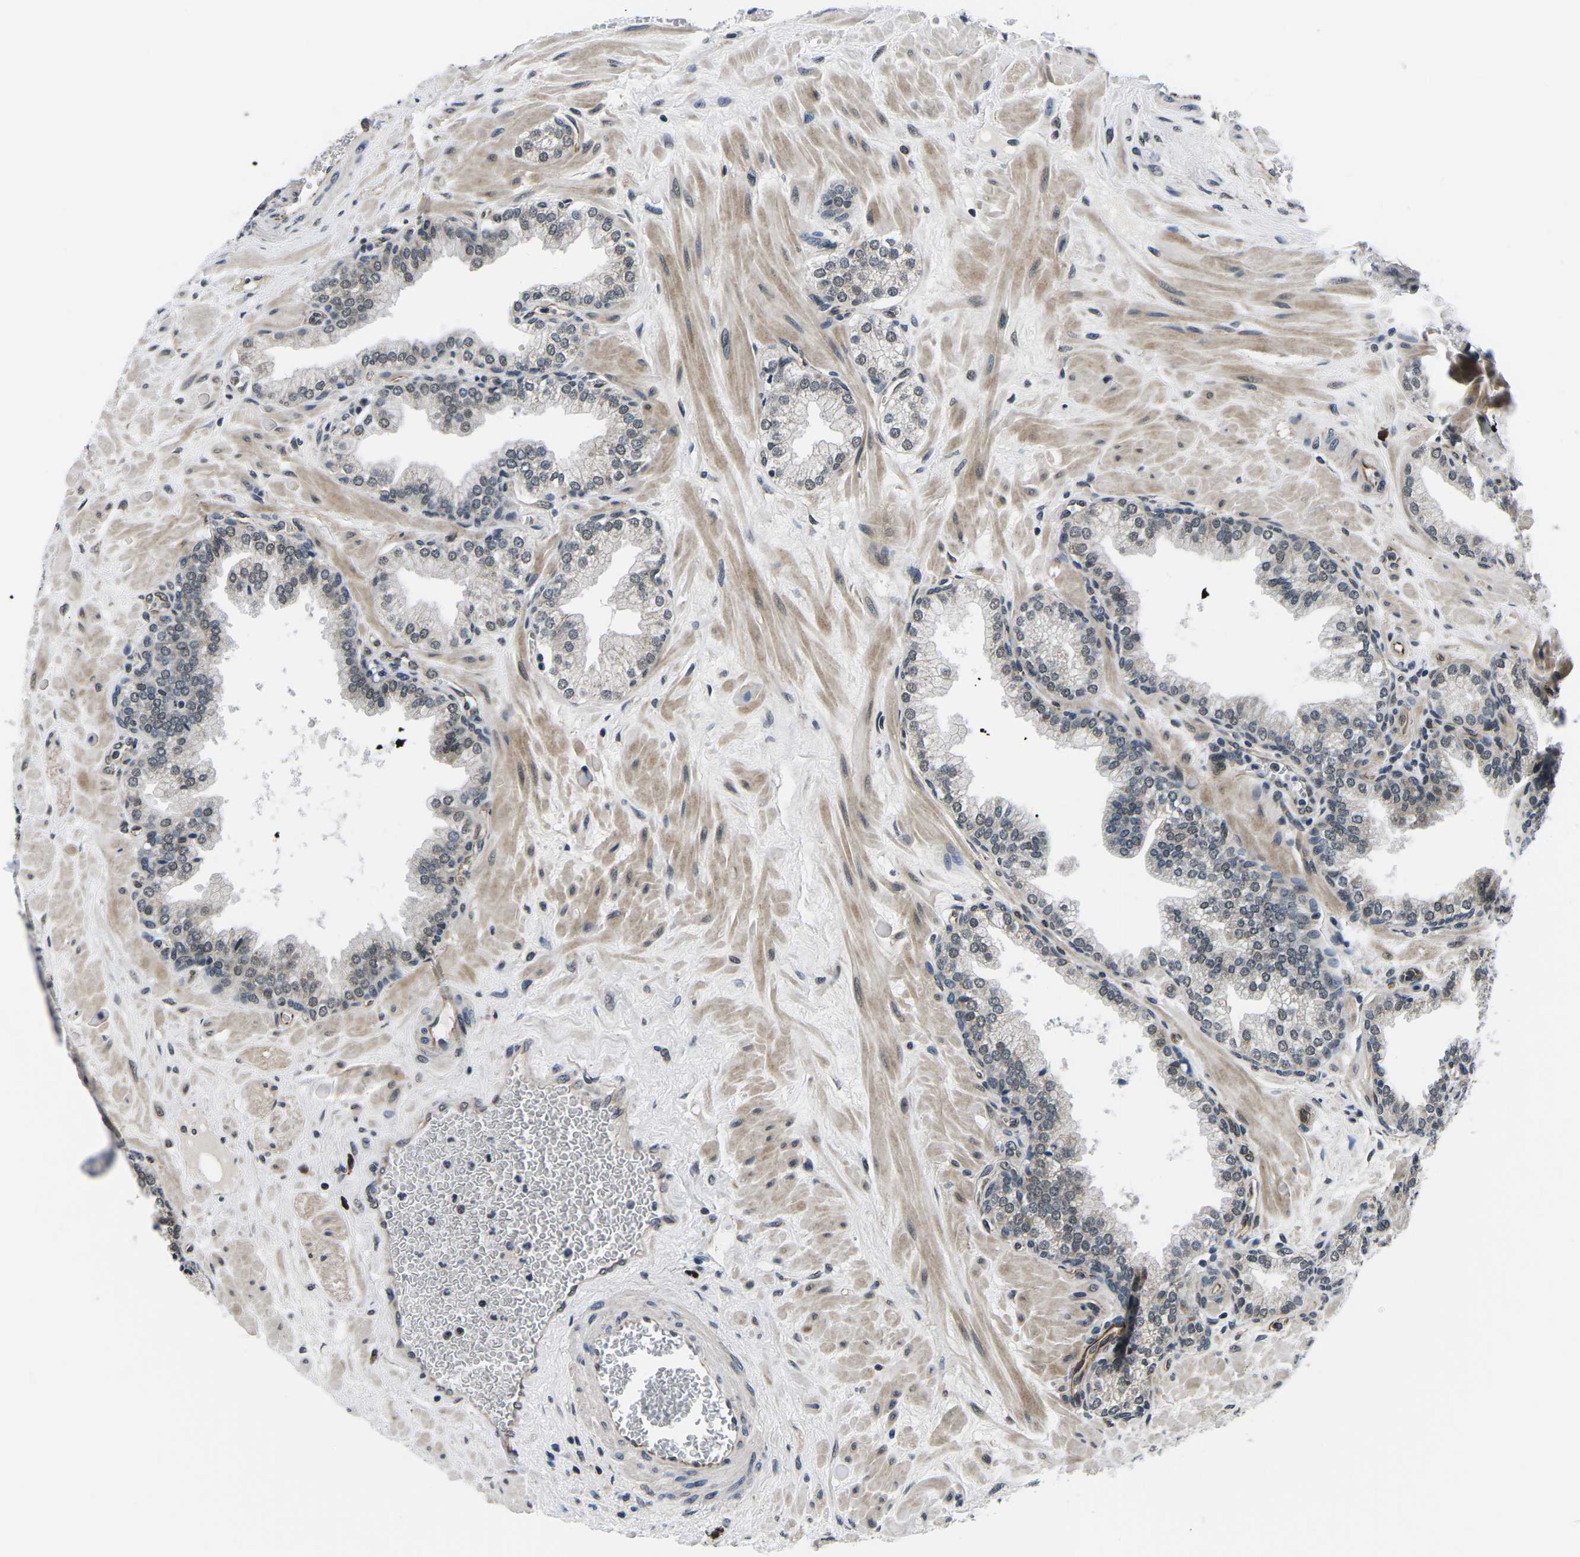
{"staining": {"intensity": "weak", "quantity": "25%-75%", "location": "nuclear"}, "tissue": "prostate", "cell_type": "Glandular cells", "image_type": "normal", "snomed": [{"axis": "morphology", "description": "Normal tissue, NOS"}, {"axis": "morphology", "description": "Urothelial carcinoma, Low grade"}, {"axis": "topography", "description": "Urinary bladder"}, {"axis": "topography", "description": "Prostate"}], "caption": "Immunohistochemistry (IHC) staining of normal prostate, which reveals low levels of weak nuclear expression in approximately 25%-75% of glandular cells indicating weak nuclear protein expression. The staining was performed using DAB (brown) for protein detection and nuclei were counterstained in hematoxylin (blue).", "gene": "CCNE1", "patient": {"sex": "male", "age": 60}}